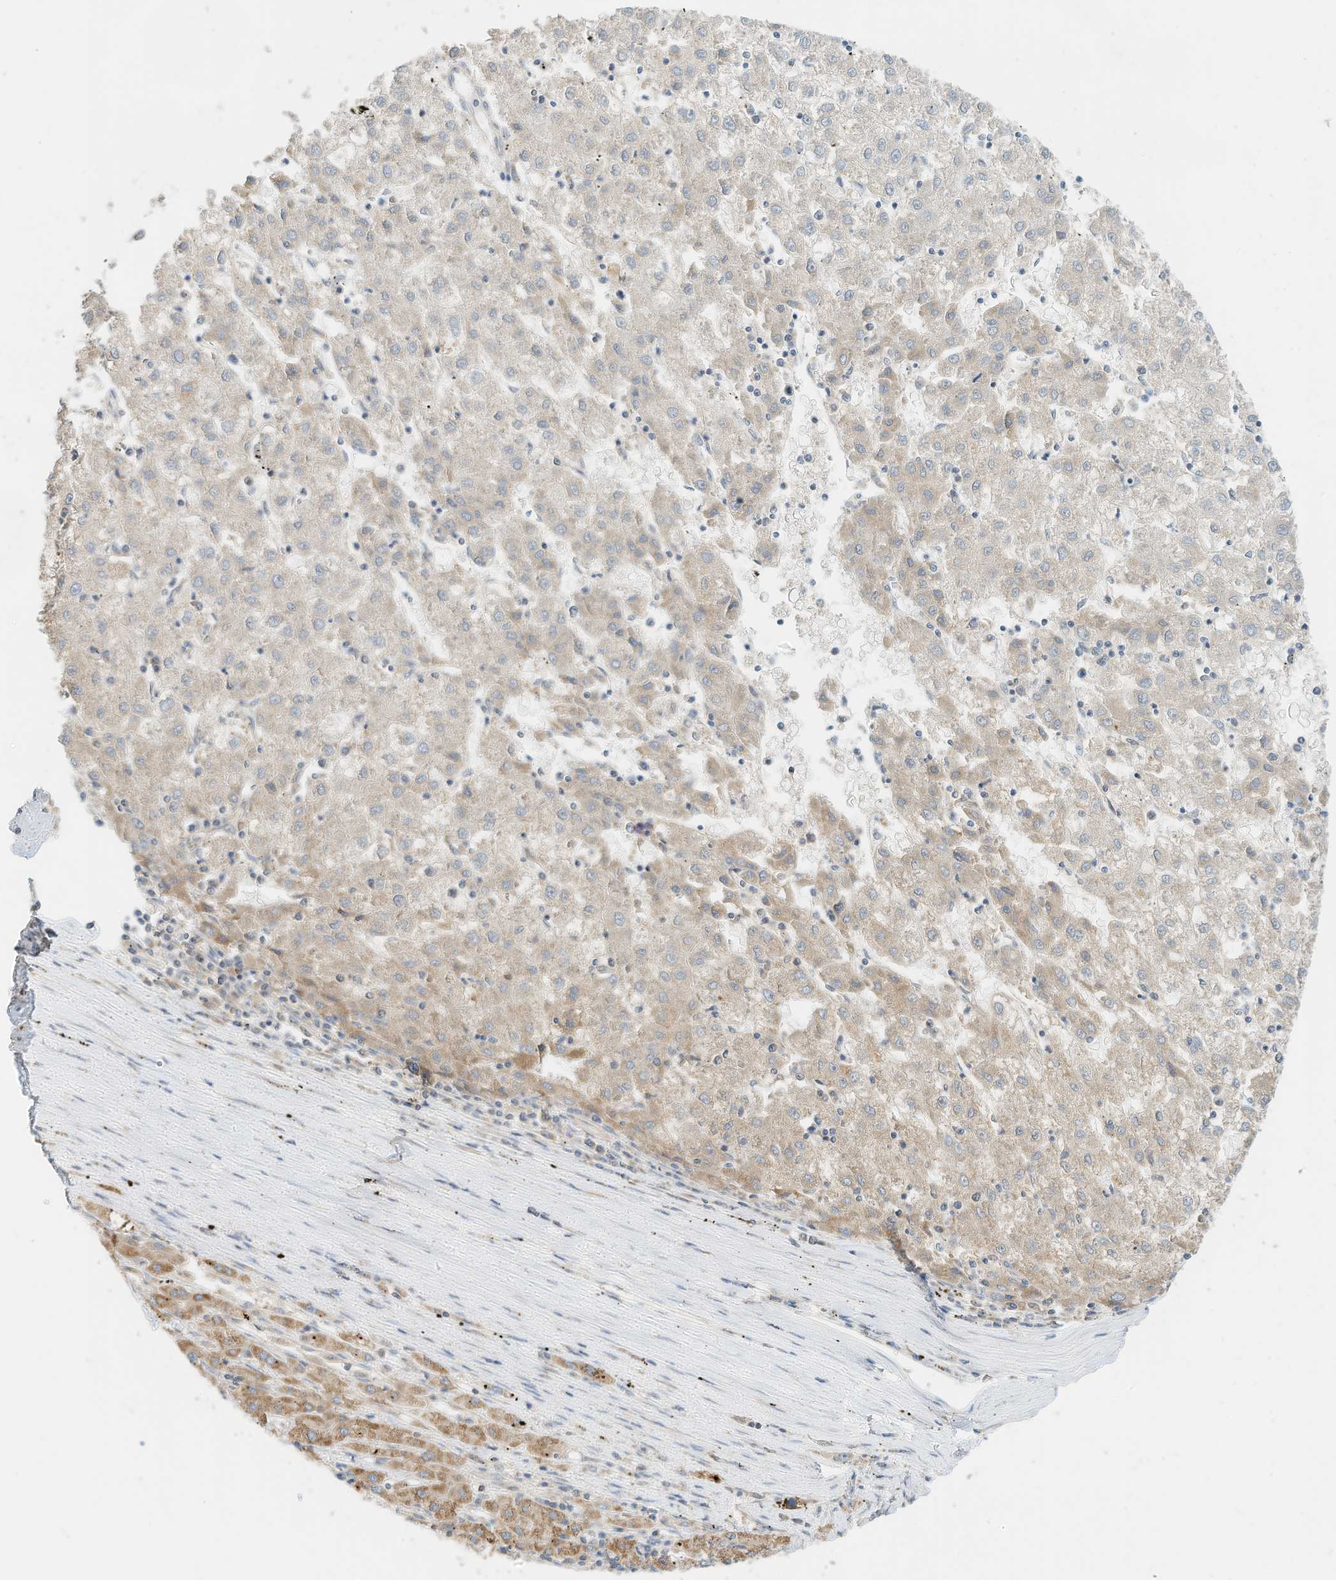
{"staining": {"intensity": "moderate", "quantity": "<25%", "location": "cytoplasmic/membranous"}, "tissue": "liver cancer", "cell_type": "Tumor cells", "image_type": "cancer", "snomed": [{"axis": "morphology", "description": "Carcinoma, Hepatocellular, NOS"}, {"axis": "topography", "description": "Liver"}], "caption": "Moderate cytoplasmic/membranous protein positivity is identified in about <25% of tumor cells in liver hepatocellular carcinoma.", "gene": "METTL6", "patient": {"sex": "male", "age": 72}}